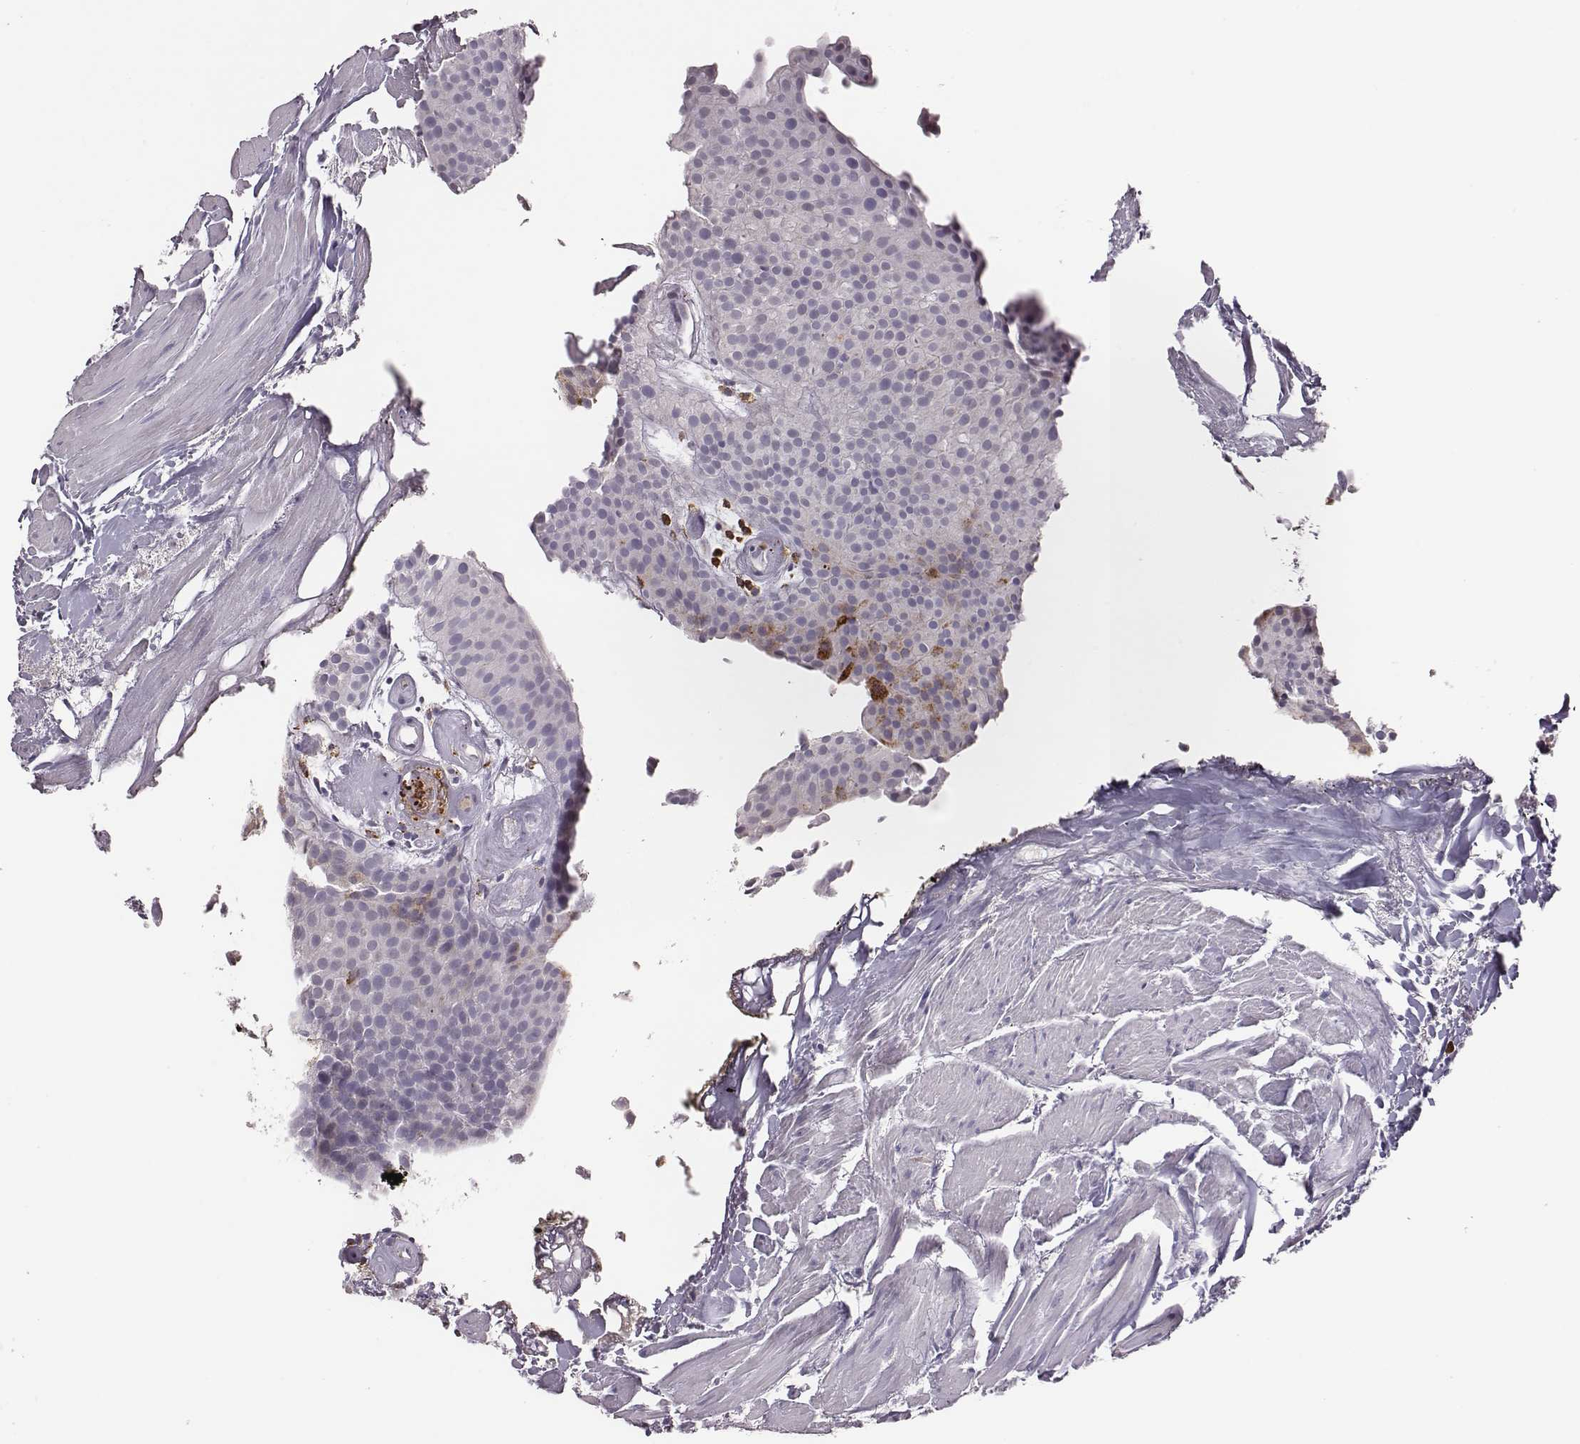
{"staining": {"intensity": "negative", "quantity": "none", "location": "none"}, "tissue": "urothelial cancer", "cell_type": "Tumor cells", "image_type": "cancer", "snomed": [{"axis": "morphology", "description": "Urothelial carcinoma, Low grade"}, {"axis": "topography", "description": "Urinary bladder"}], "caption": "Immunohistochemistry photomicrograph of neoplastic tissue: human urothelial carcinoma (low-grade) stained with DAB demonstrates no significant protein staining in tumor cells. (Stains: DAB (3,3'-diaminobenzidine) immunohistochemistry with hematoxylin counter stain, Microscopy: brightfield microscopy at high magnification).", "gene": "KMO", "patient": {"sex": "female", "age": 87}}